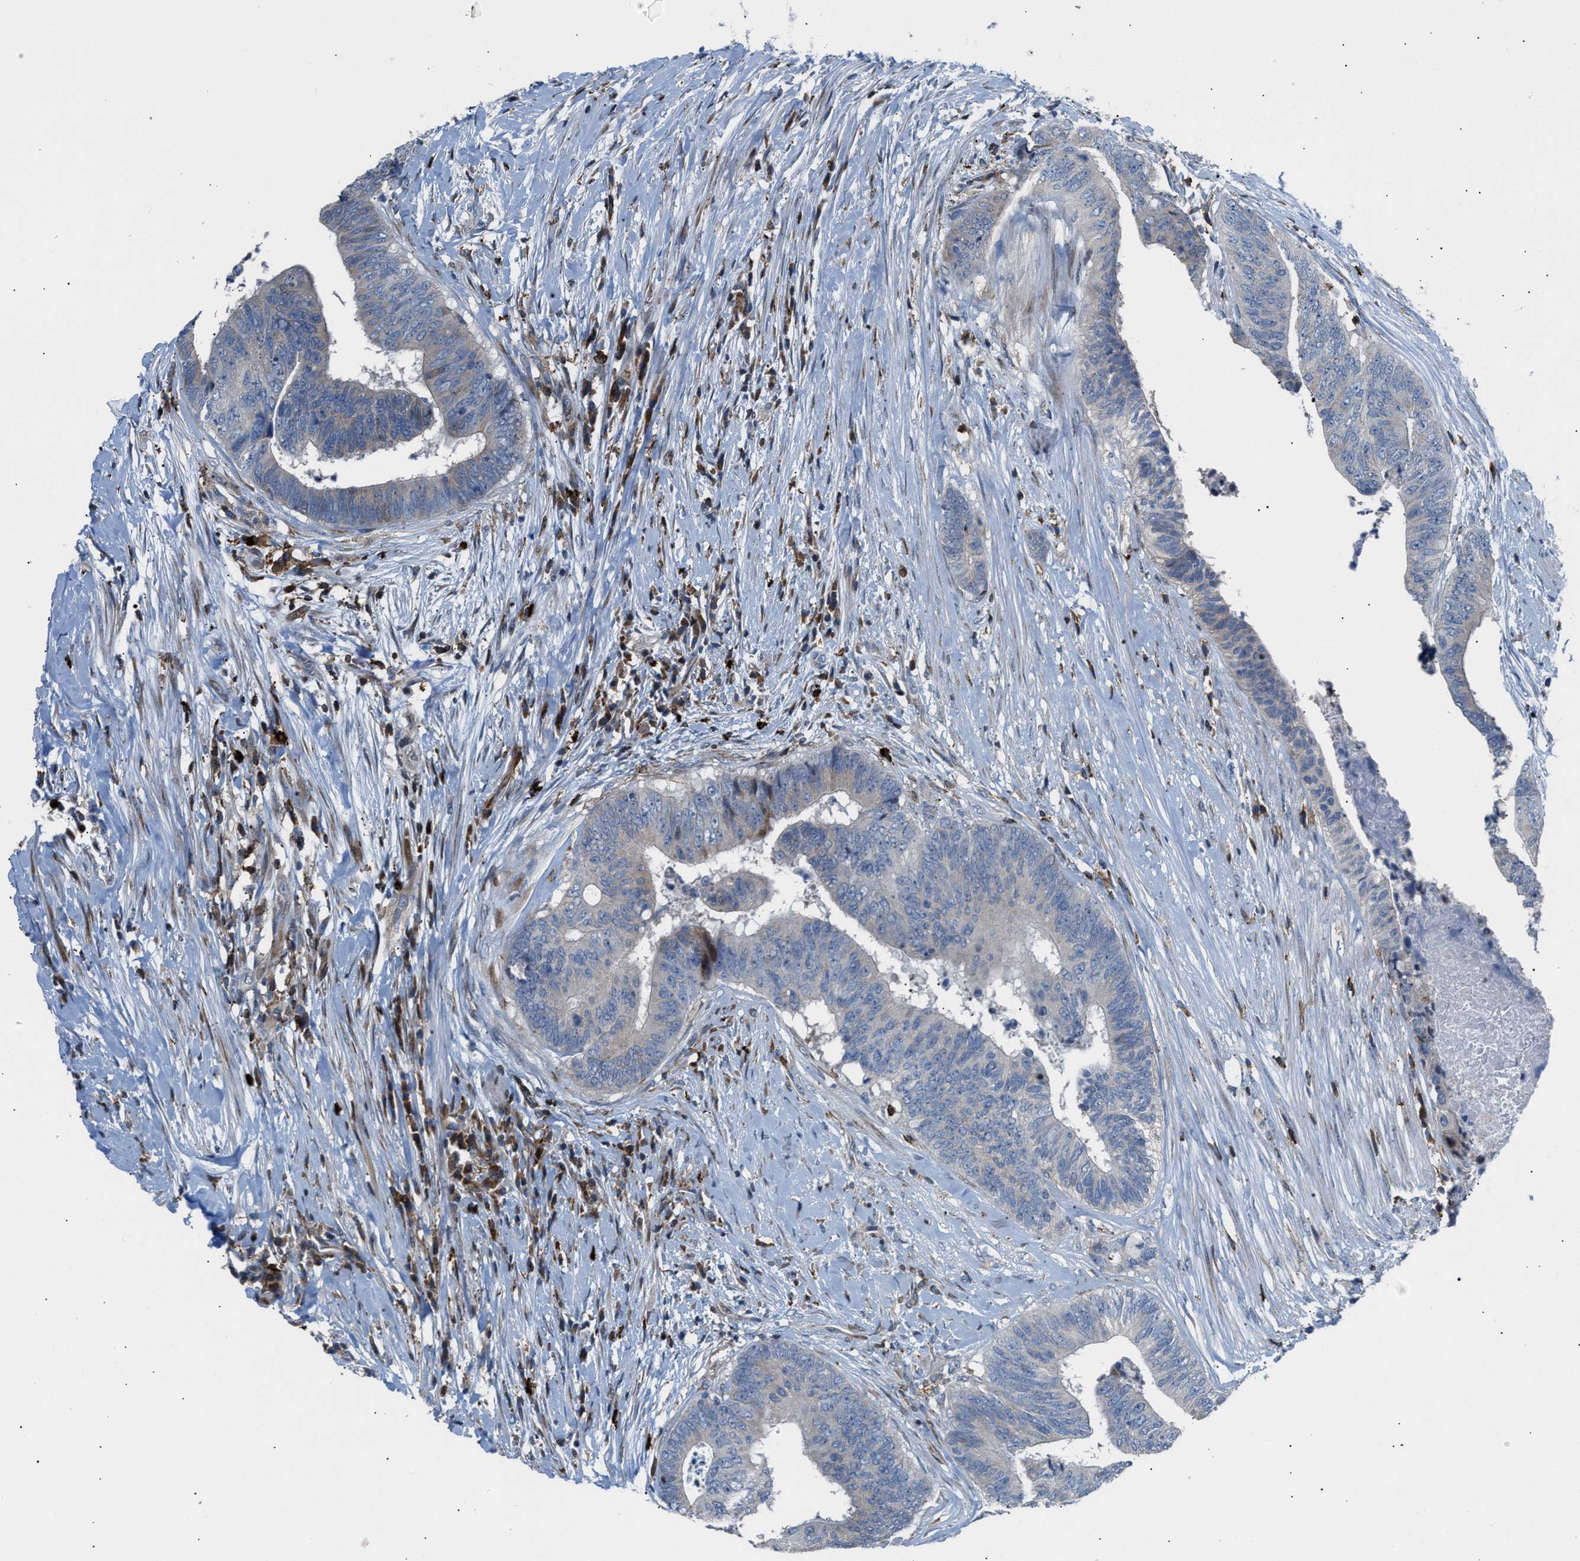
{"staining": {"intensity": "negative", "quantity": "none", "location": "none"}, "tissue": "colorectal cancer", "cell_type": "Tumor cells", "image_type": "cancer", "snomed": [{"axis": "morphology", "description": "Adenocarcinoma, NOS"}, {"axis": "topography", "description": "Rectum"}], "caption": "Immunohistochemistry (IHC) of colorectal cancer (adenocarcinoma) exhibits no staining in tumor cells.", "gene": "ATP9A", "patient": {"sex": "male", "age": 72}}